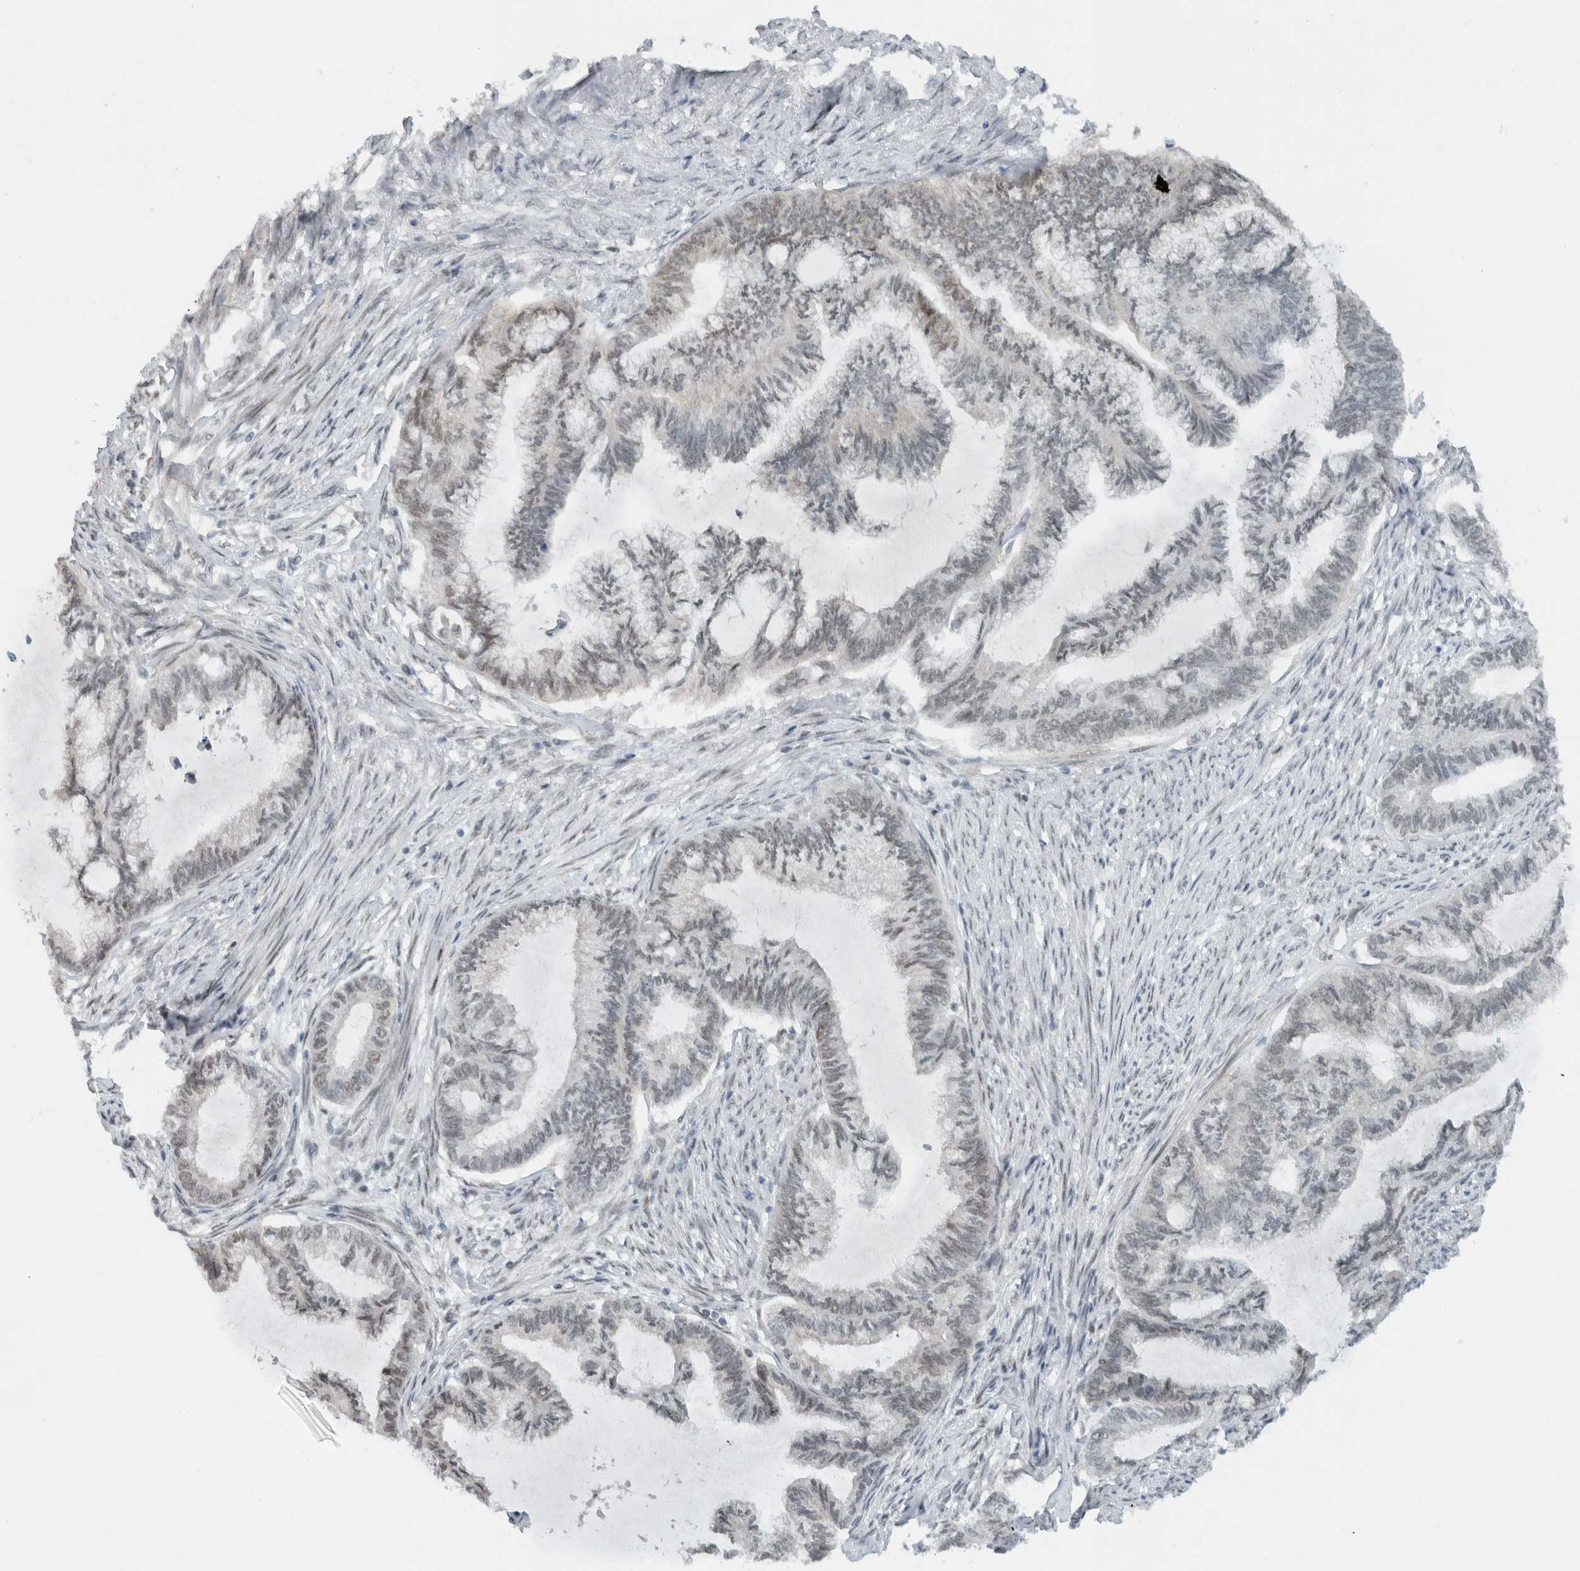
{"staining": {"intensity": "negative", "quantity": "none", "location": "none"}, "tissue": "endometrial cancer", "cell_type": "Tumor cells", "image_type": "cancer", "snomed": [{"axis": "morphology", "description": "Adenocarcinoma, NOS"}, {"axis": "topography", "description": "Endometrium"}], "caption": "Protein analysis of endometrial cancer reveals no significant staining in tumor cells.", "gene": "HNRNPR", "patient": {"sex": "female", "age": 86}}